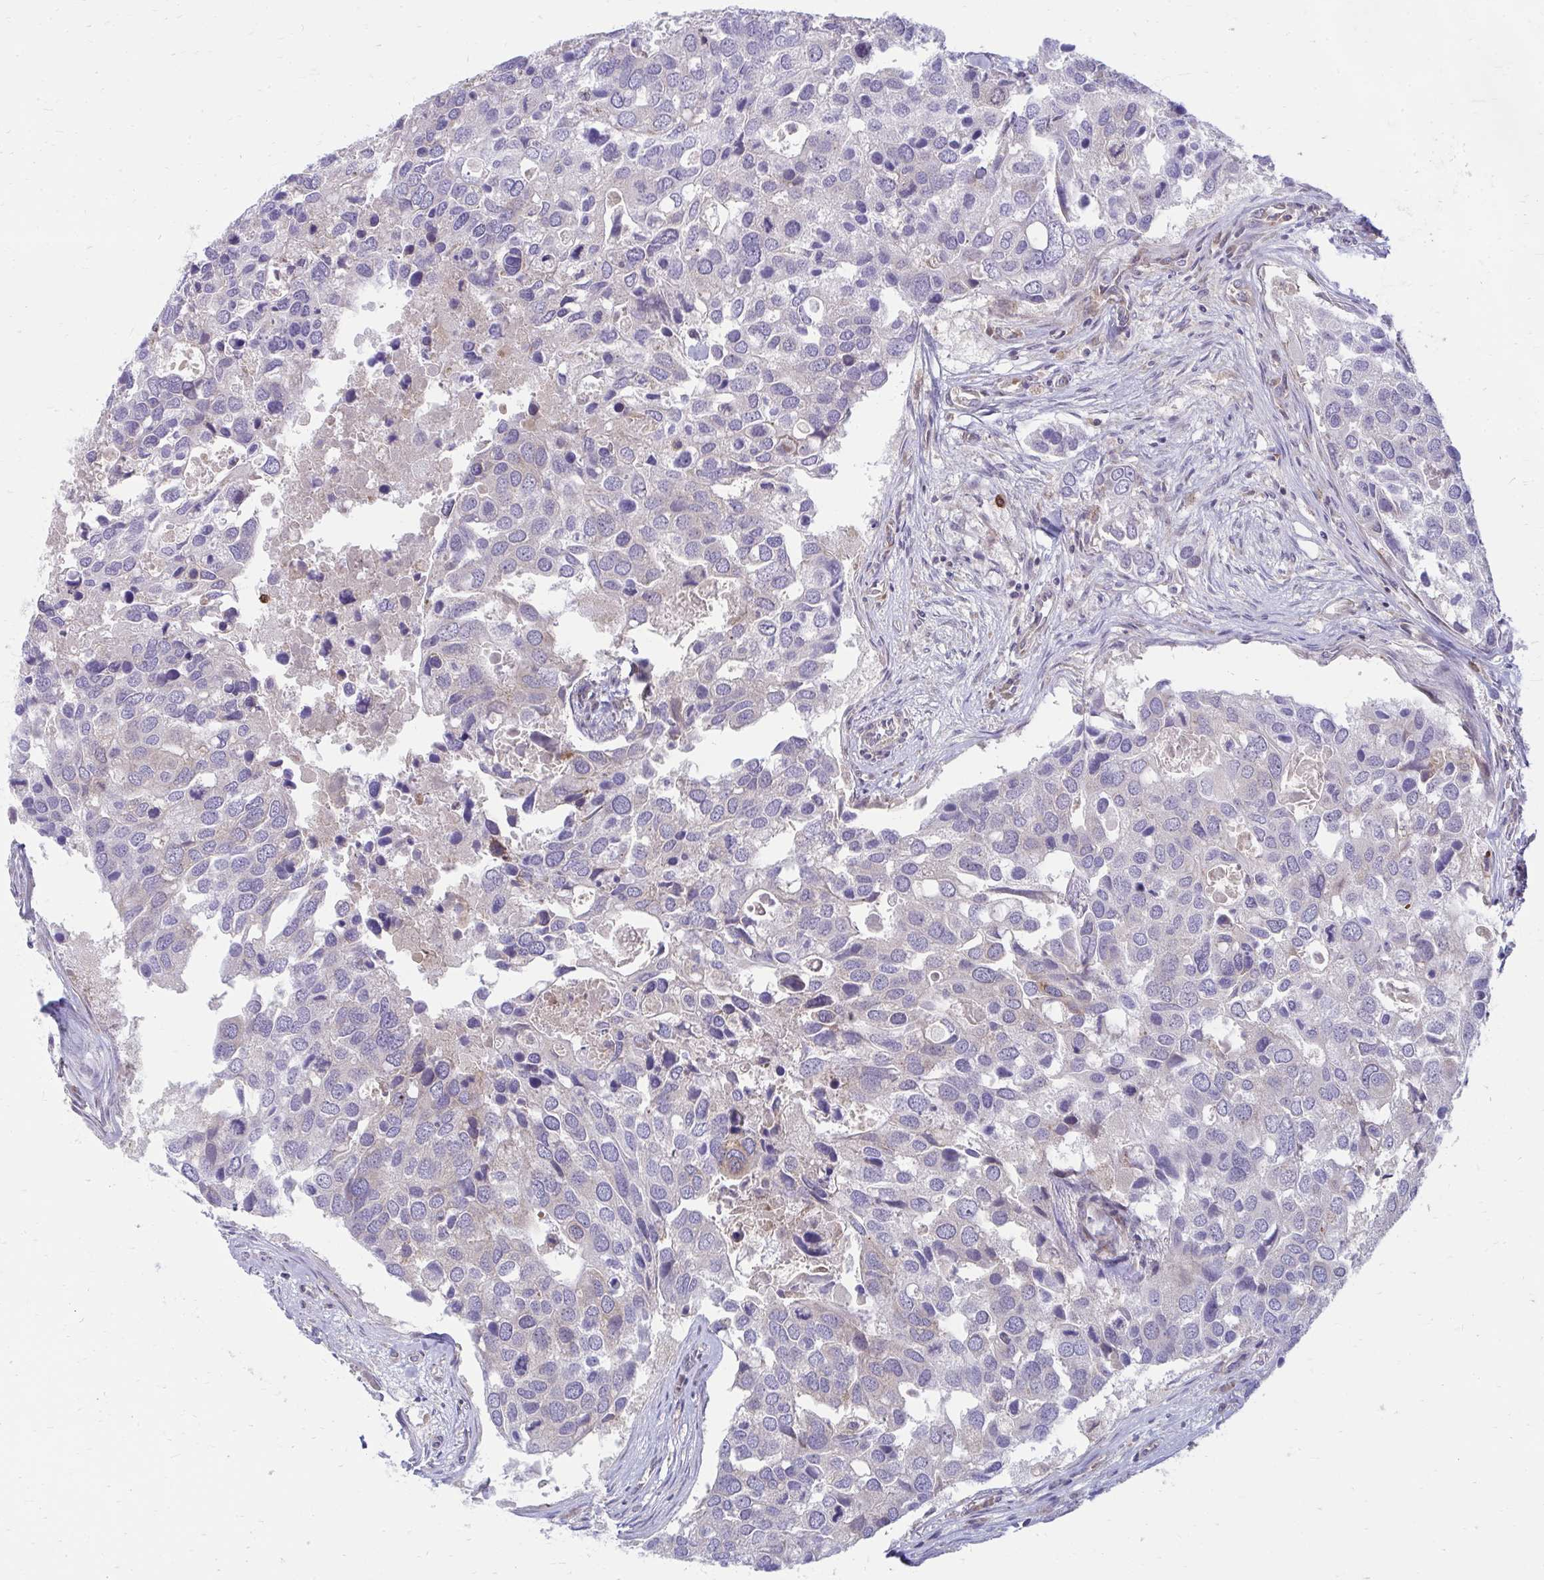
{"staining": {"intensity": "negative", "quantity": "none", "location": "none"}, "tissue": "breast cancer", "cell_type": "Tumor cells", "image_type": "cancer", "snomed": [{"axis": "morphology", "description": "Duct carcinoma"}, {"axis": "topography", "description": "Breast"}], "caption": "Photomicrograph shows no significant protein staining in tumor cells of invasive ductal carcinoma (breast).", "gene": "ASAP1", "patient": {"sex": "female", "age": 83}}